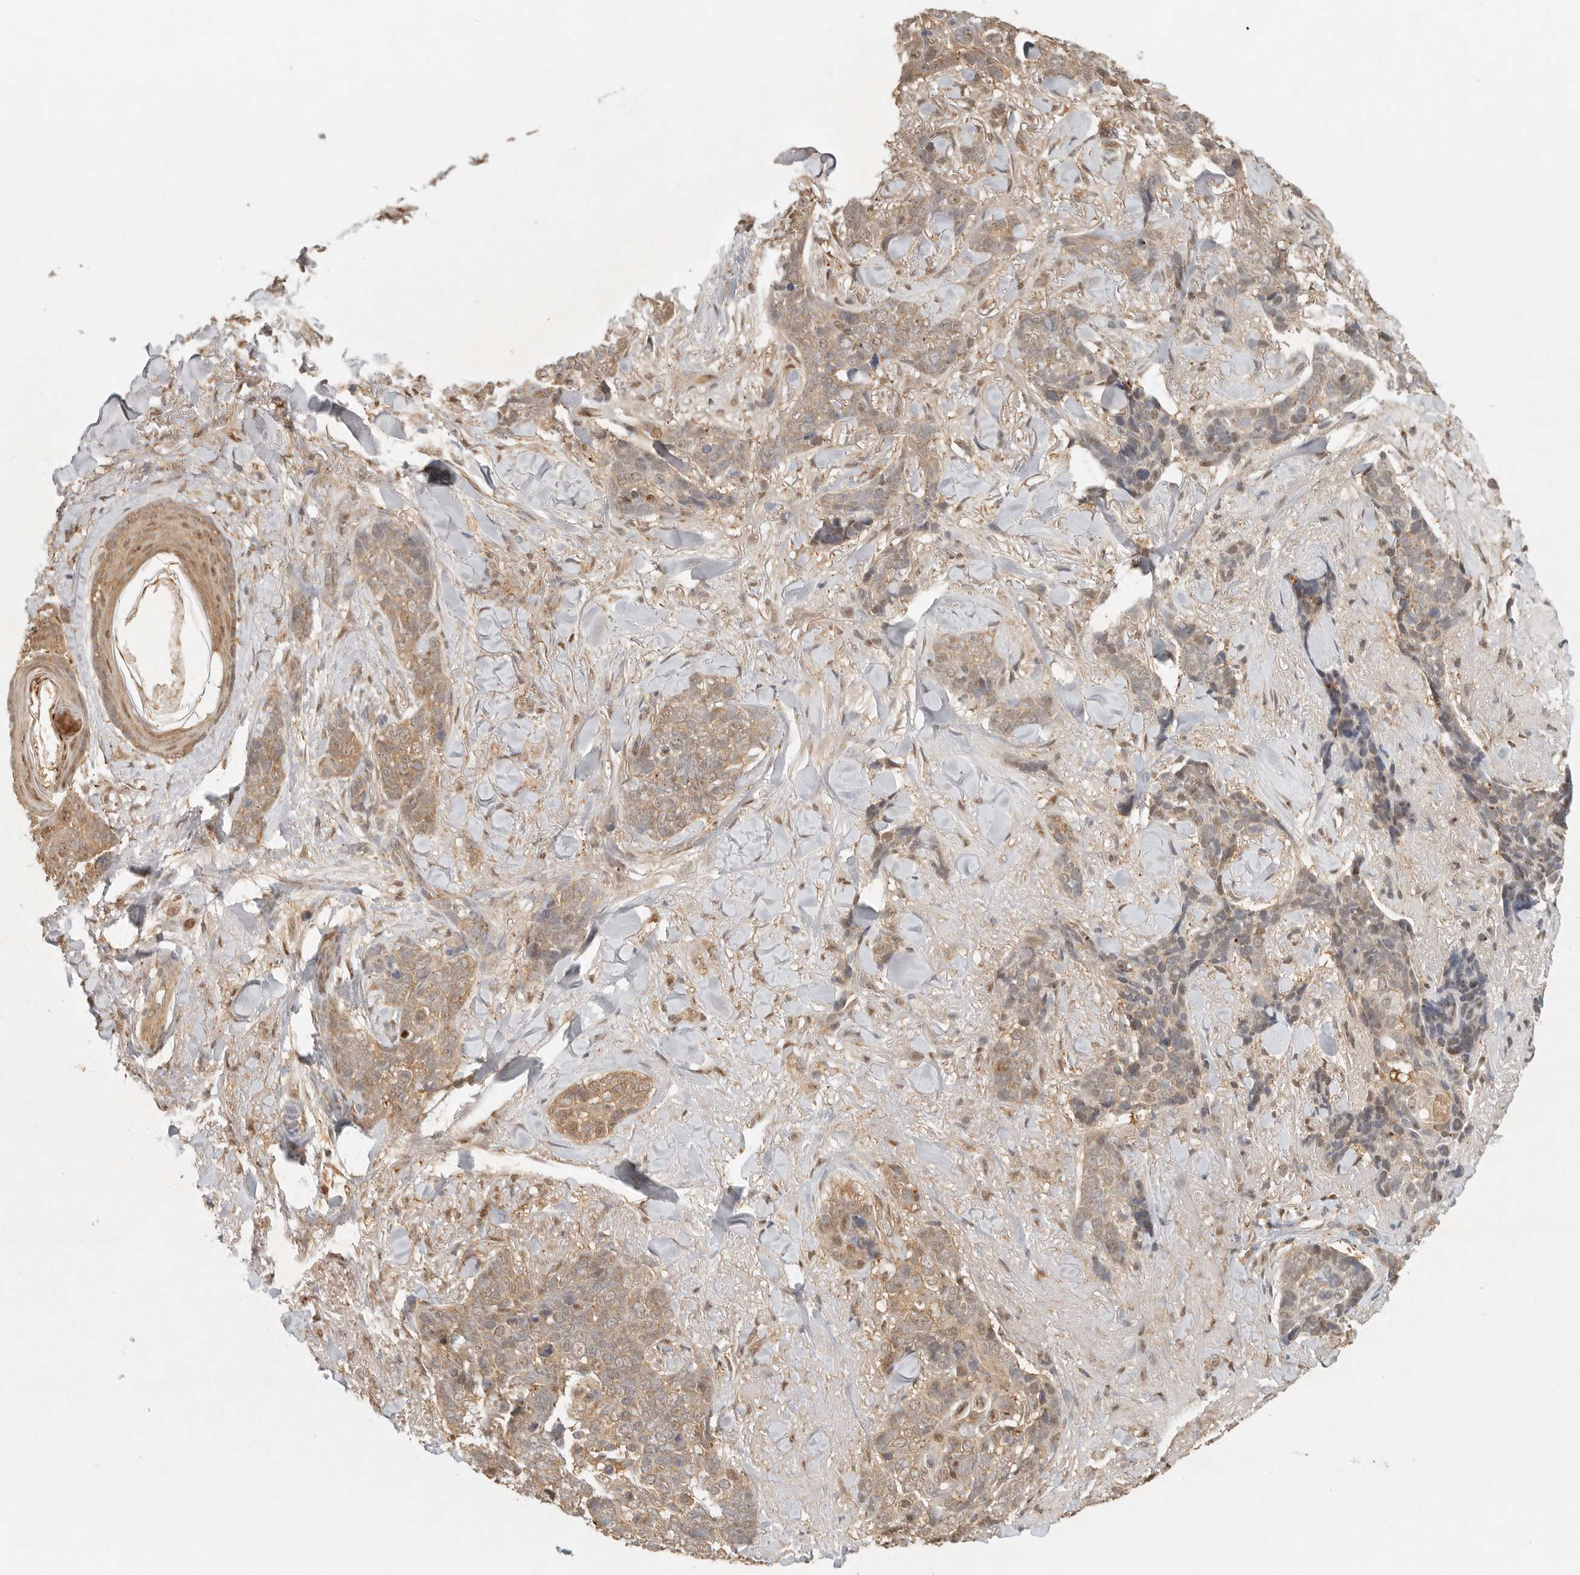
{"staining": {"intensity": "moderate", "quantity": ">75%", "location": "cytoplasmic/membranous,nuclear"}, "tissue": "skin cancer", "cell_type": "Tumor cells", "image_type": "cancer", "snomed": [{"axis": "morphology", "description": "Basal cell carcinoma"}, {"axis": "topography", "description": "Skin"}], "caption": "Immunohistochemistry (IHC) image of skin cancer (basal cell carcinoma) stained for a protein (brown), which reveals medium levels of moderate cytoplasmic/membranous and nuclear staining in about >75% of tumor cells.", "gene": "PSMA5", "patient": {"sex": "female", "age": 82}}